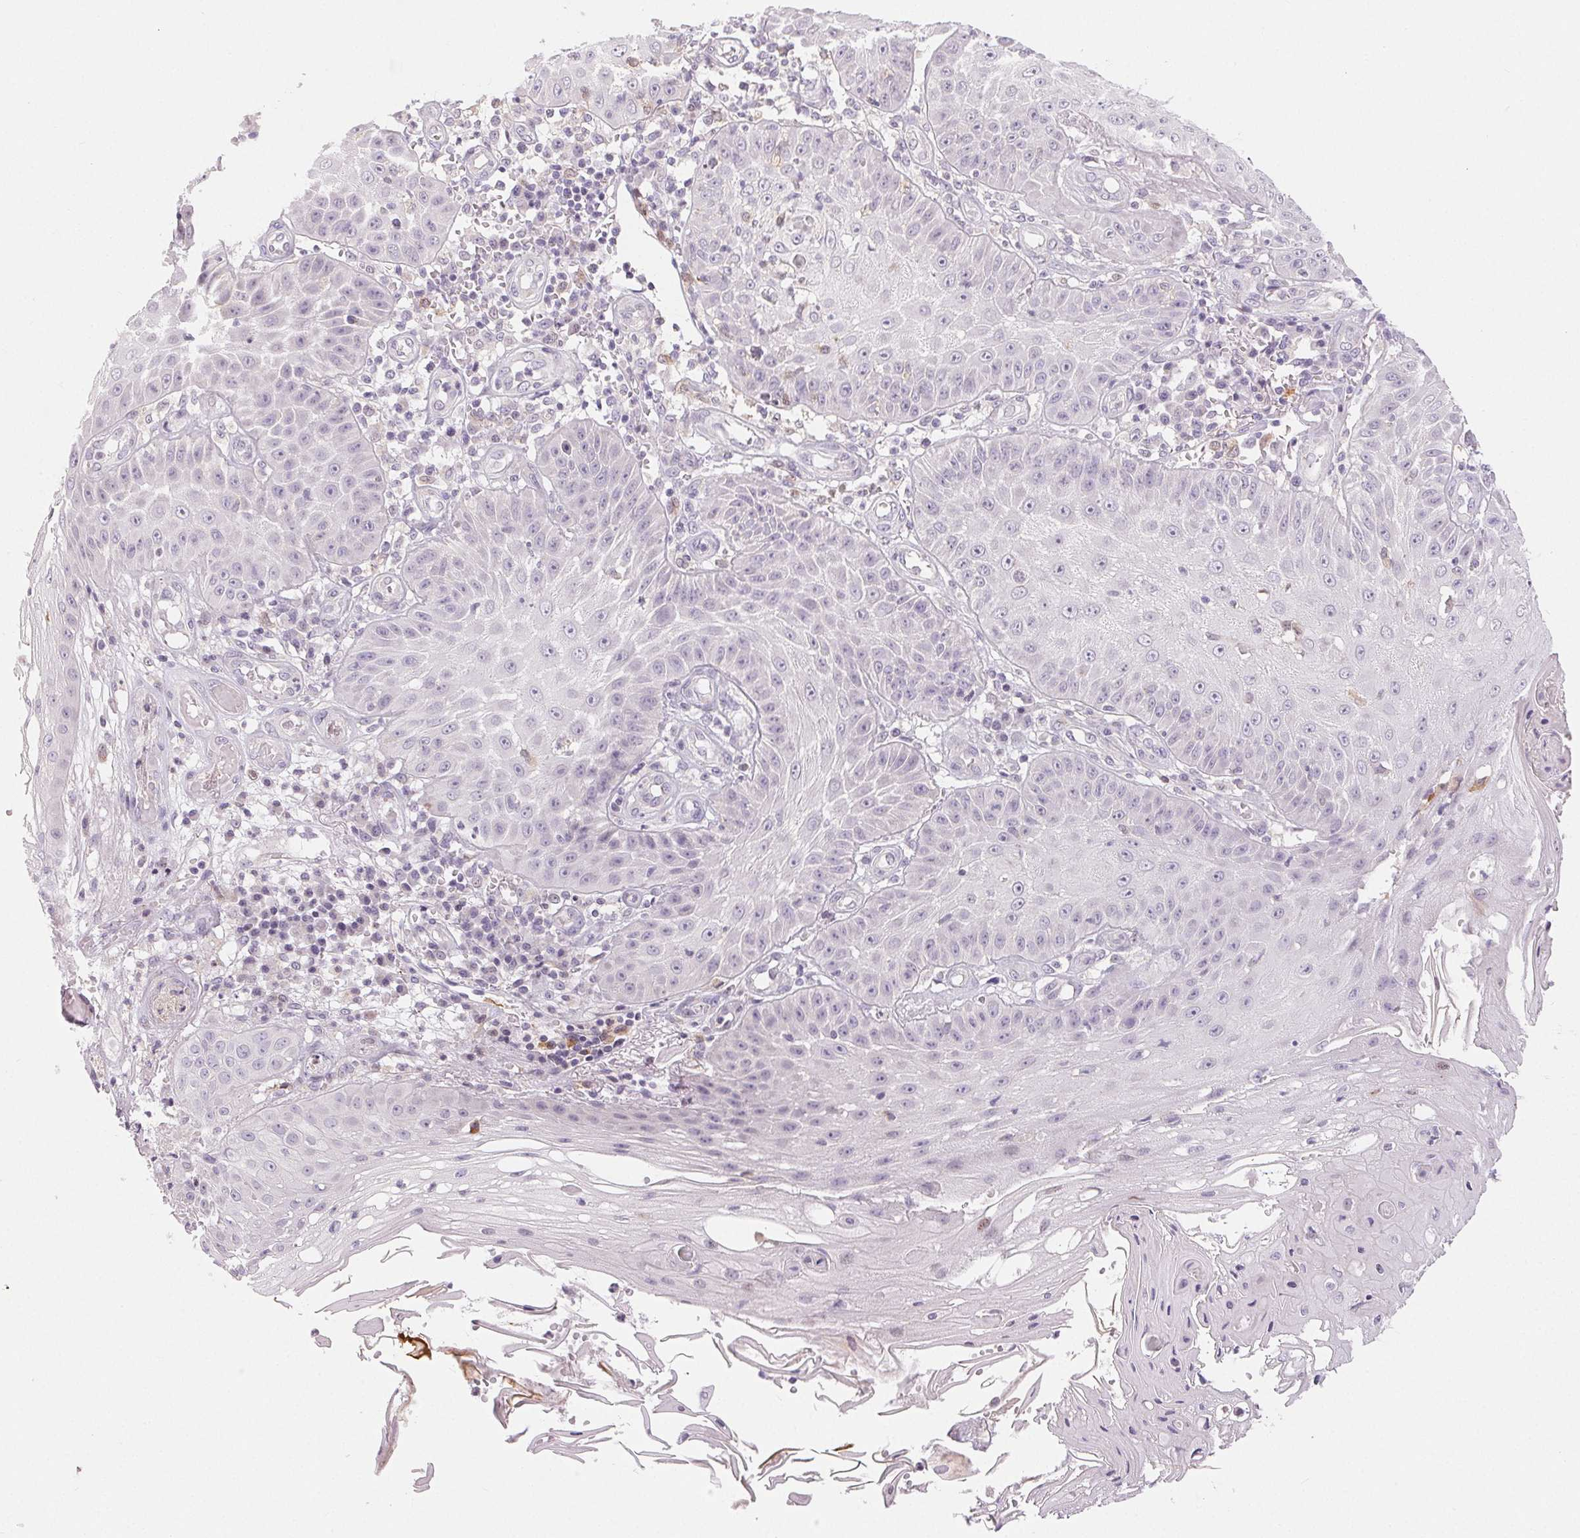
{"staining": {"intensity": "negative", "quantity": "none", "location": "none"}, "tissue": "skin cancer", "cell_type": "Tumor cells", "image_type": "cancer", "snomed": [{"axis": "morphology", "description": "Squamous cell carcinoma, NOS"}, {"axis": "topography", "description": "Skin"}], "caption": "High magnification brightfield microscopy of skin cancer (squamous cell carcinoma) stained with DAB (3,3'-diaminobenzidine) (brown) and counterstained with hematoxylin (blue): tumor cells show no significant expression.", "gene": "RPGRIP1", "patient": {"sex": "male", "age": 70}}